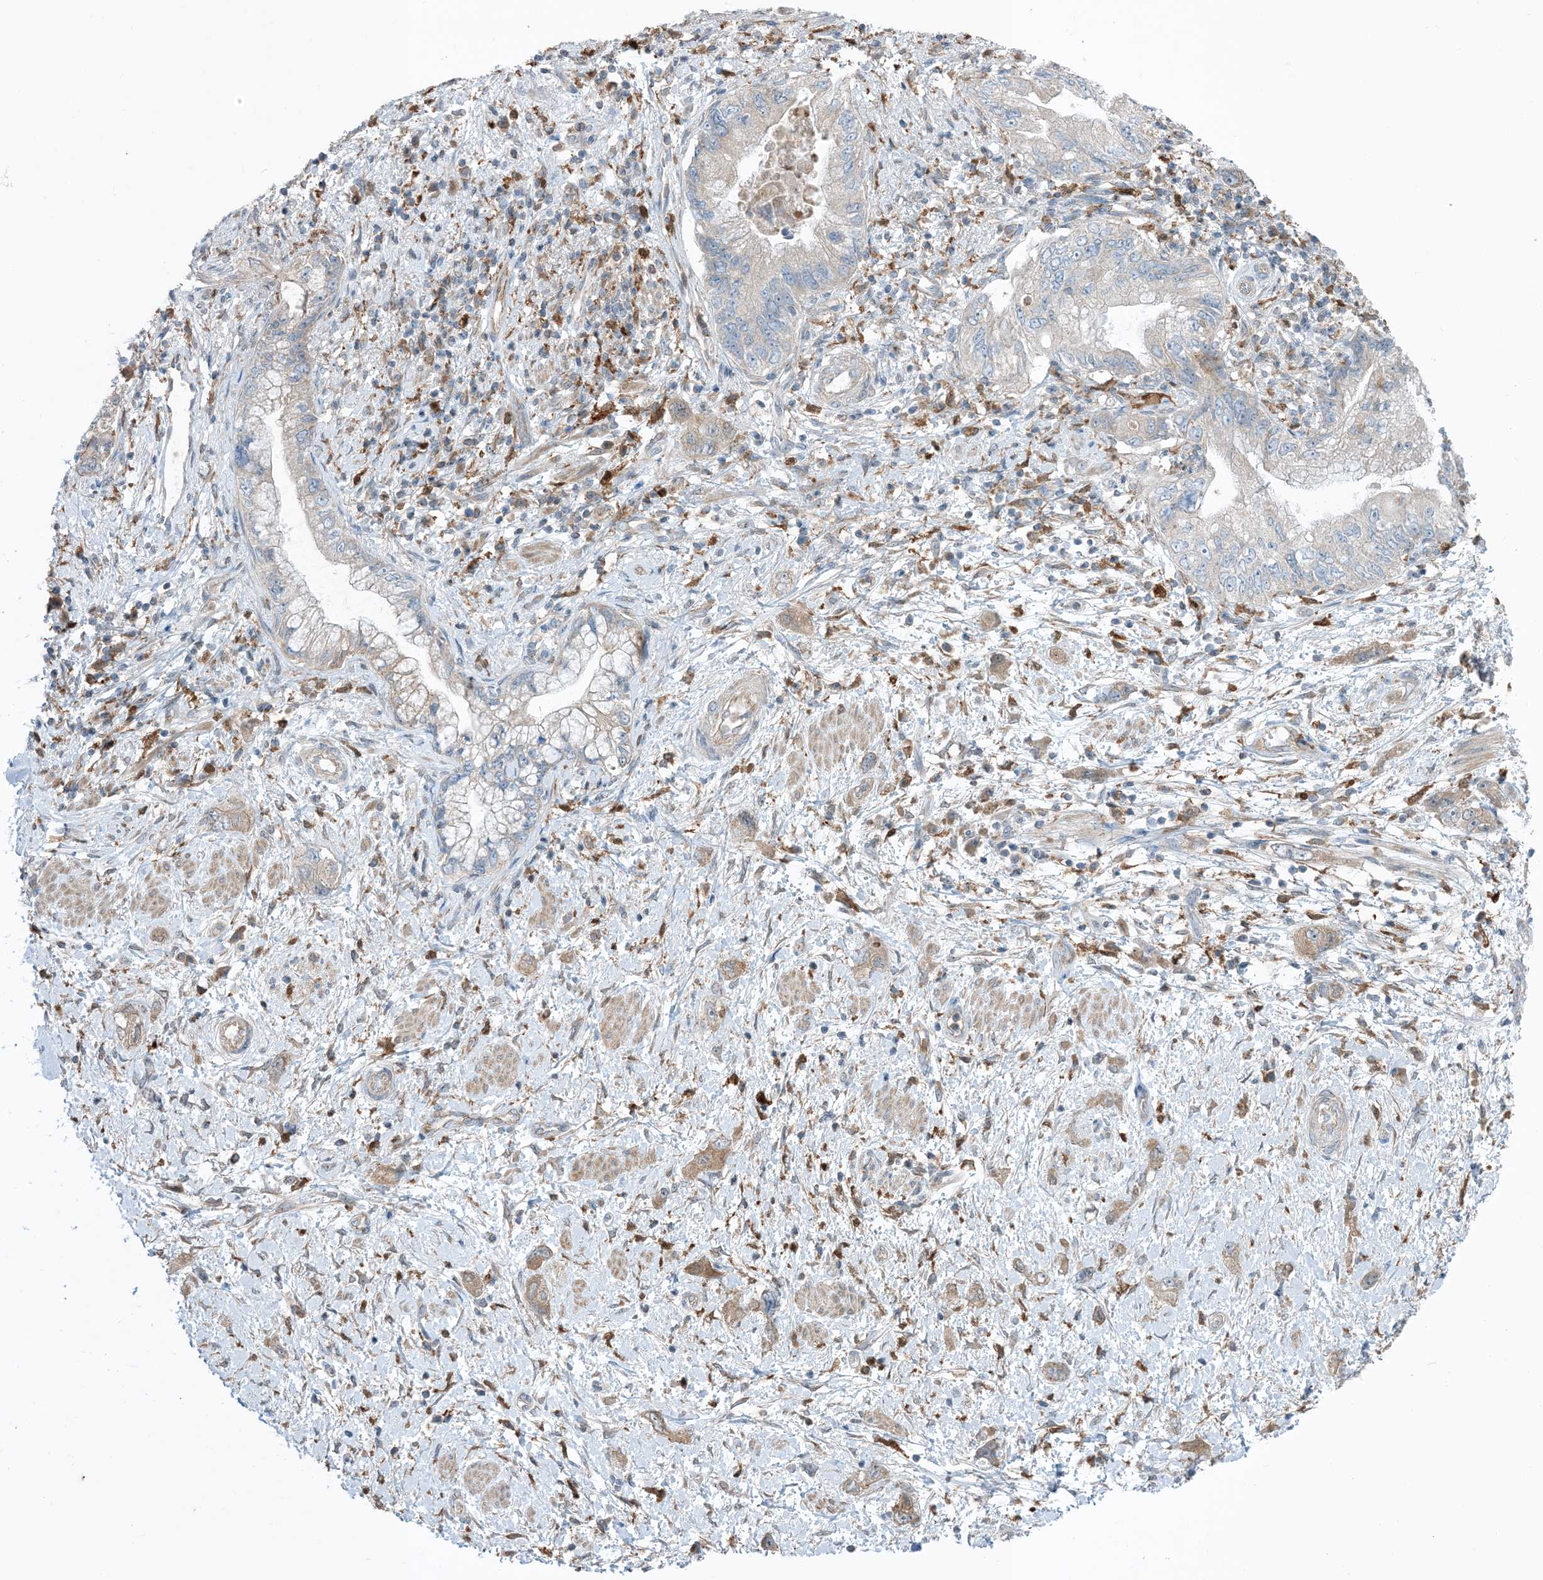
{"staining": {"intensity": "weak", "quantity": "25%-75%", "location": "cytoplasmic/membranous"}, "tissue": "pancreatic cancer", "cell_type": "Tumor cells", "image_type": "cancer", "snomed": [{"axis": "morphology", "description": "Adenocarcinoma, NOS"}, {"axis": "topography", "description": "Pancreas"}], "caption": "Immunohistochemical staining of human pancreatic adenocarcinoma shows low levels of weak cytoplasmic/membranous protein staining in approximately 25%-75% of tumor cells. (DAB (3,3'-diaminobenzidine) = brown stain, brightfield microscopy at high magnification).", "gene": "NAGK", "patient": {"sex": "female", "age": 73}}